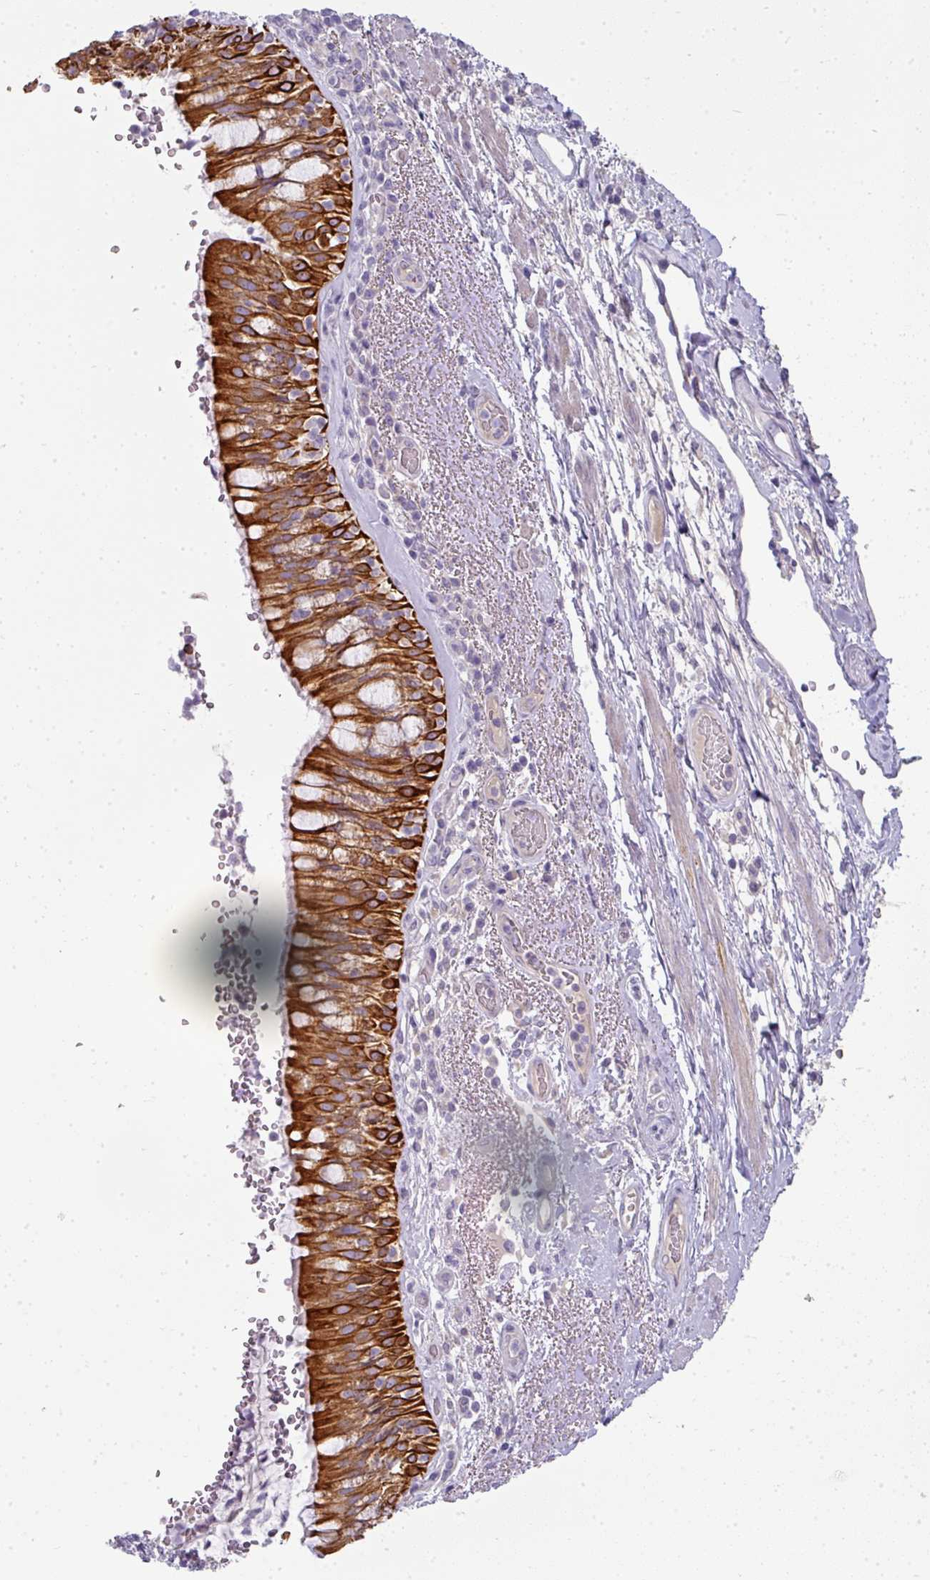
{"staining": {"intensity": "strong", "quantity": ">75%", "location": "cytoplasmic/membranous"}, "tissue": "bronchus", "cell_type": "Respiratory epithelial cells", "image_type": "normal", "snomed": [{"axis": "morphology", "description": "Normal tissue, NOS"}, {"axis": "topography", "description": "Cartilage tissue"}, {"axis": "topography", "description": "Bronchus"}], "caption": "Immunohistochemical staining of normal bronchus demonstrates strong cytoplasmic/membranous protein positivity in approximately >75% of respiratory epithelial cells. (DAB (3,3'-diaminobenzidine) IHC, brown staining for protein, blue staining for nuclei).", "gene": "ASXL3", "patient": {"sex": "male", "age": 63}}